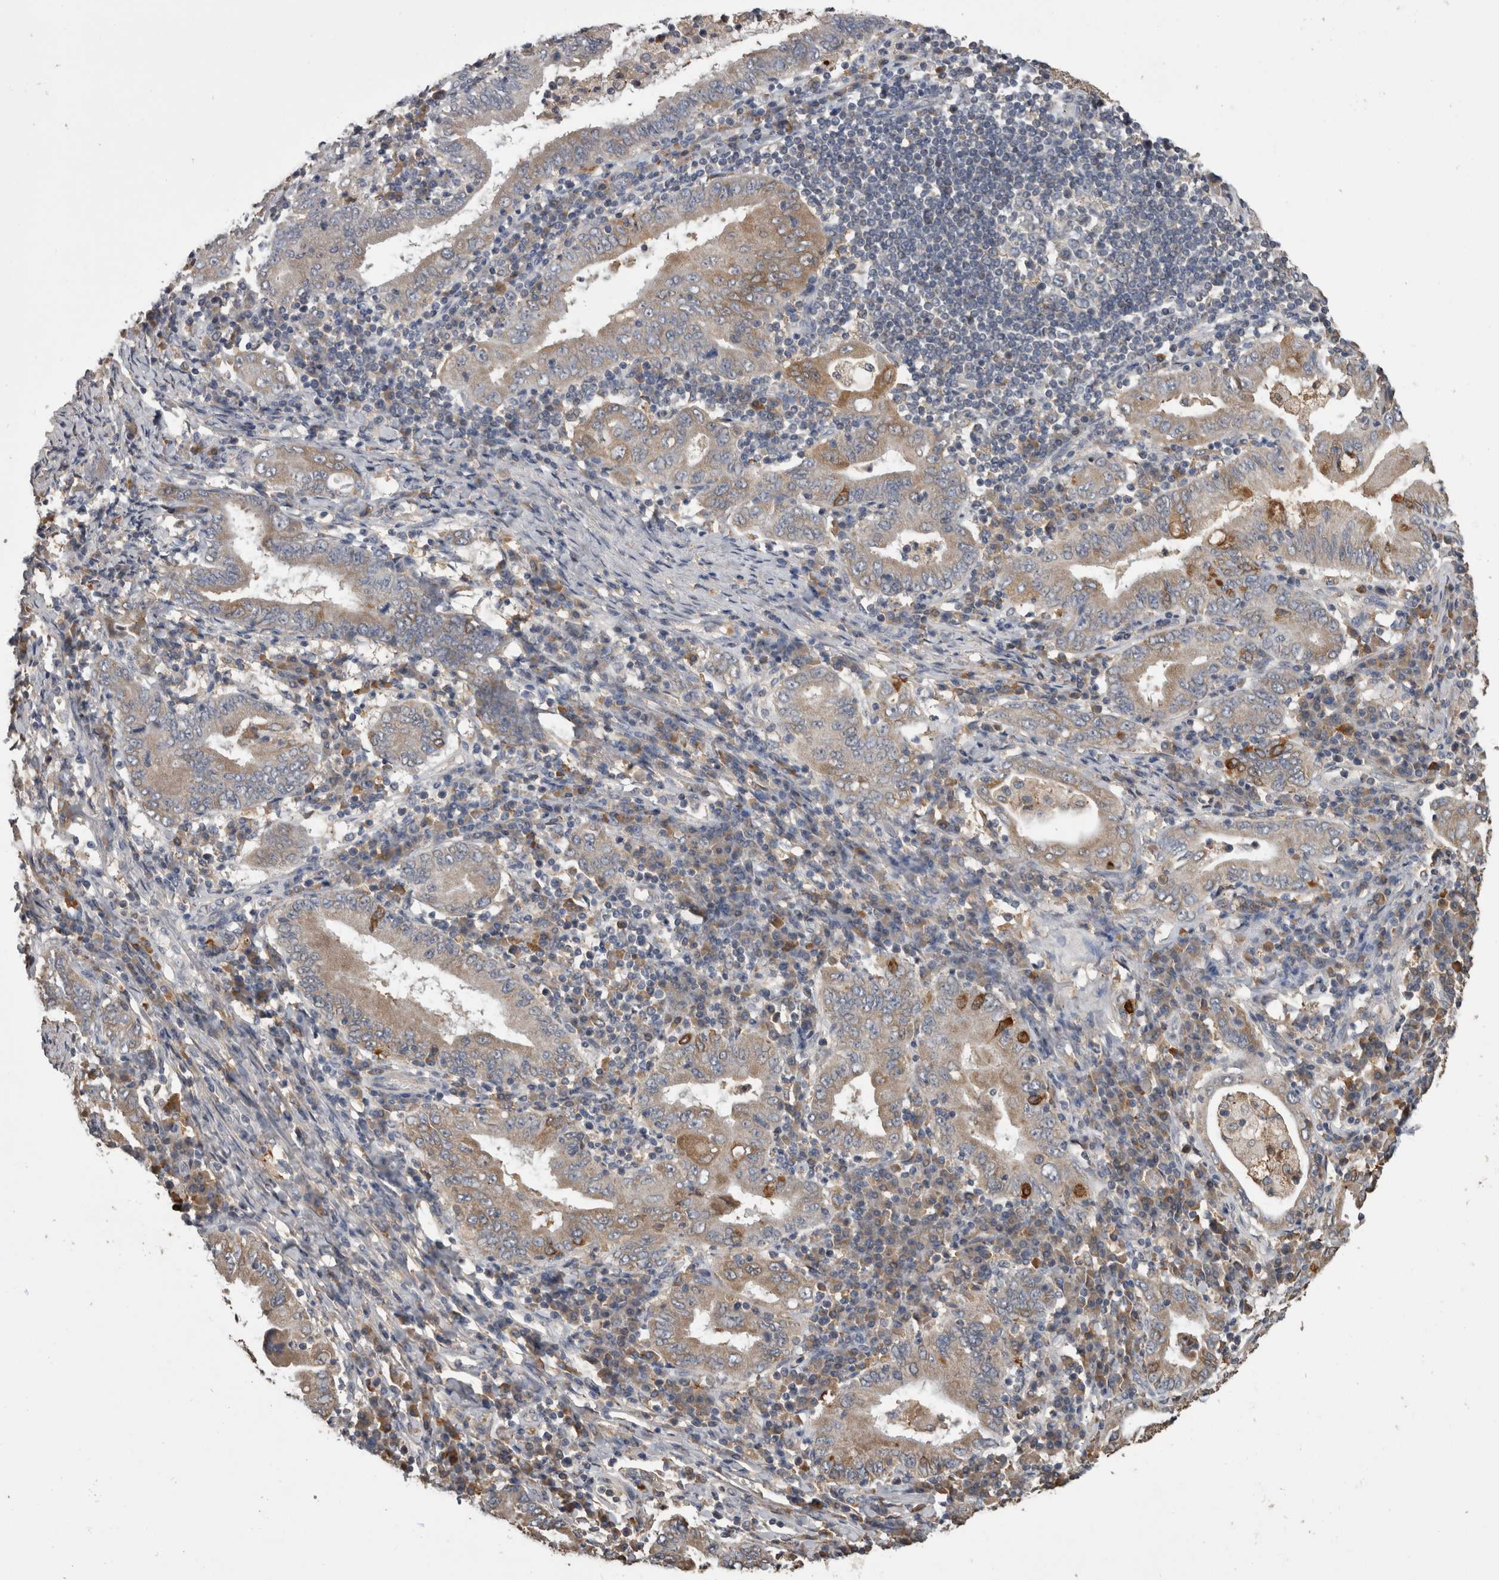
{"staining": {"intensity": "moderate", "quantity": "<25%", "location": "cytoplasmic/membranous"}, "tissue": "stomach cancer", "cell_type": "Tumor cells", "image_type": "cancer", "snomed": [{"axis": "morphology", "description": "Normal tissue, NOS"}, {"axis": "morphology", "description": "Adenocarcinoma, NOS"}, {"axis": "topography", "description": "Esophagus"}, {"axis": "topography", "description": "Stomach, upper"}, {"axis": "topography", "description": "Peripheral nerve tissue"}], "caption": "Immunohistochemical staining of human stomach cancer (adenocarcinoma) exhibits low levels of moderate cytoplasmic/membranous expression in approximately <25% of tumor cells.", "gene": "ANXA13", "patient": {"sex": "male", "age": 62}}